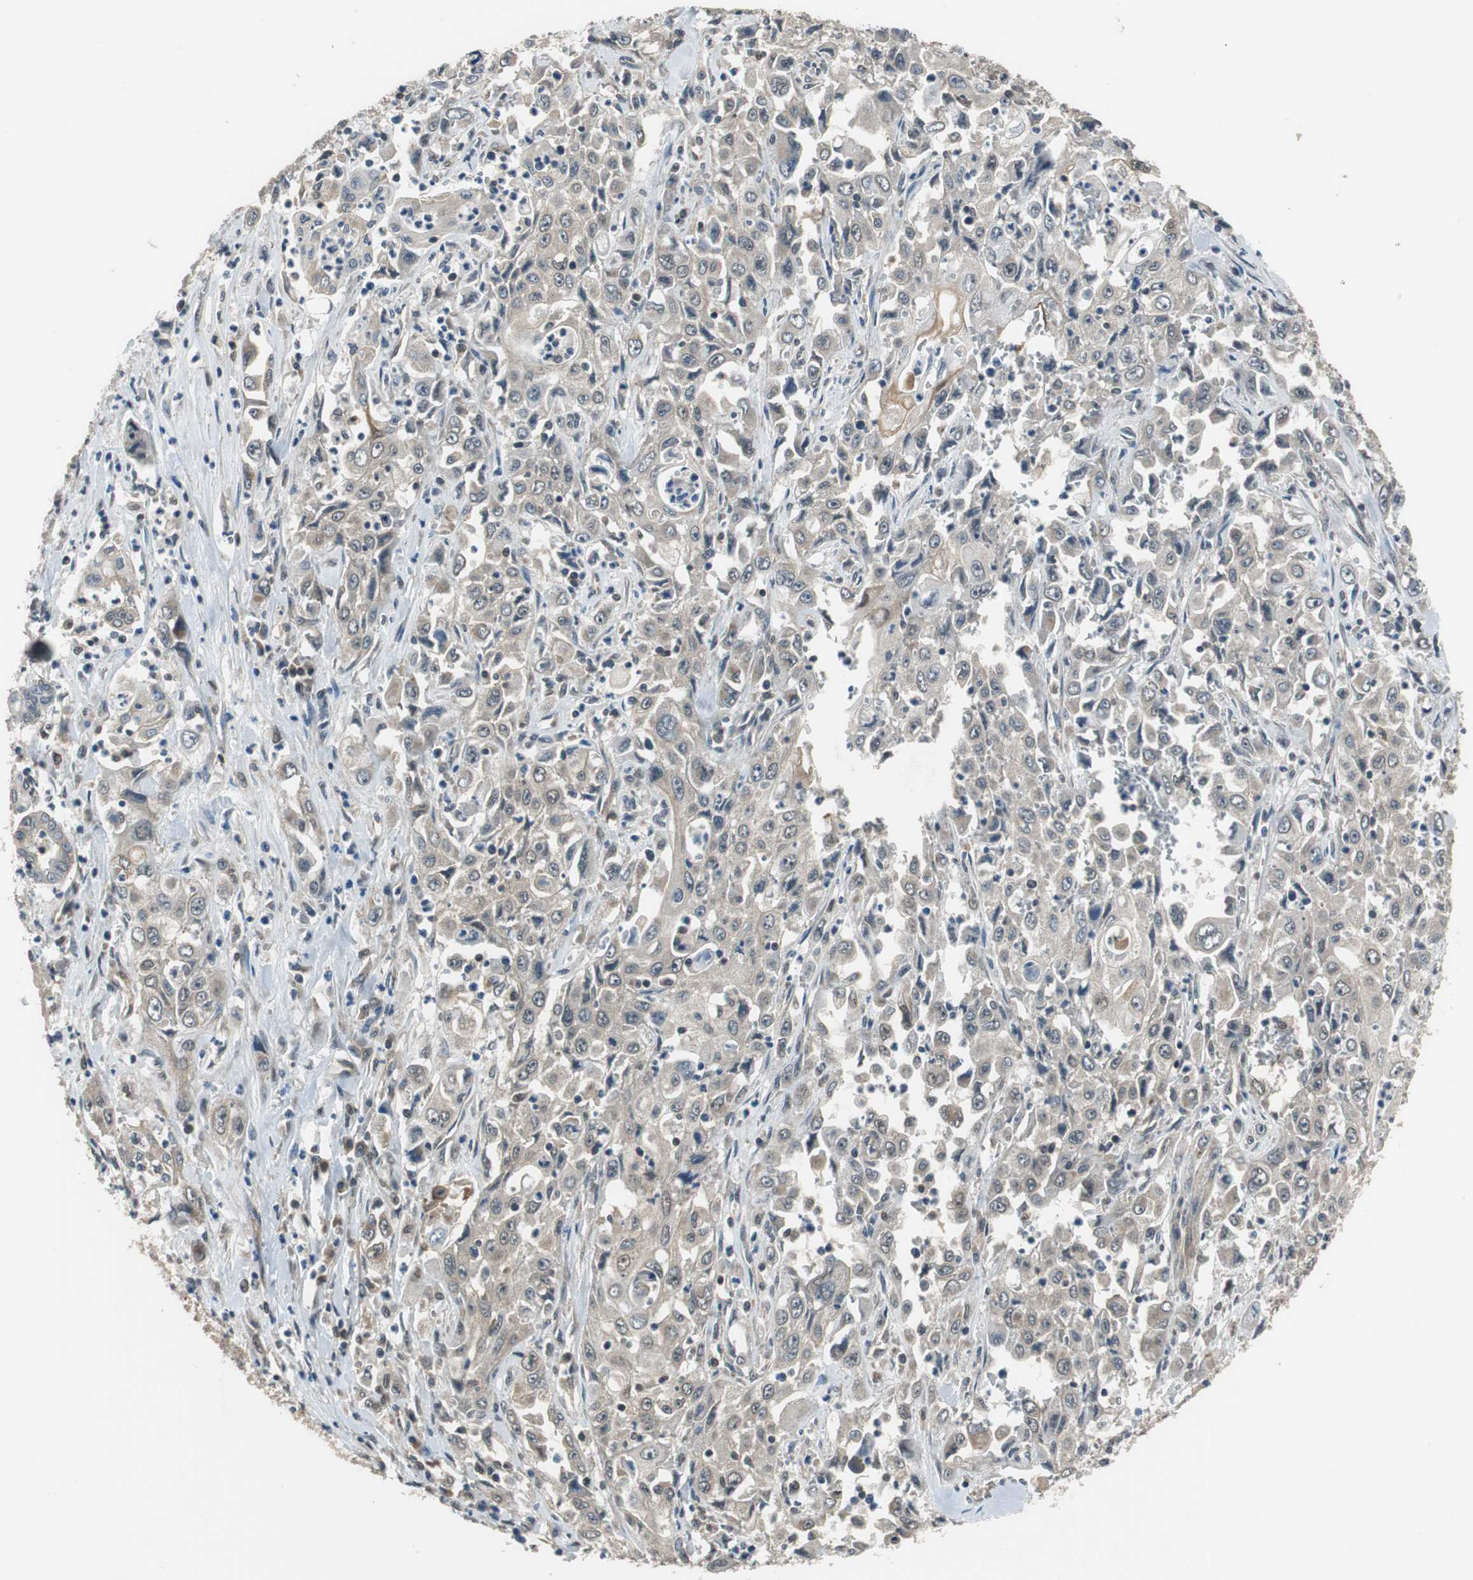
{"staining": {"intensity": "weak", "quantity": "<25%", "location": "cytoplasmic/membranous"}, "tissue": "pancreatic cancer", "cell_type": "Tumor cells", "image_type": "cancer", "snomed": [{"axis": "morphology", "description": "Adenocarcinoma, NOS"}, {"axis": "topography", "description": "Pancreas"}], "caption": "DAB immunohistochemical staining of human pancreatic adenocarcinoma exhibits no significant staining in tumor cells.", "gene": "MAFB", "patient": {"sex": "male", "age": 70}}